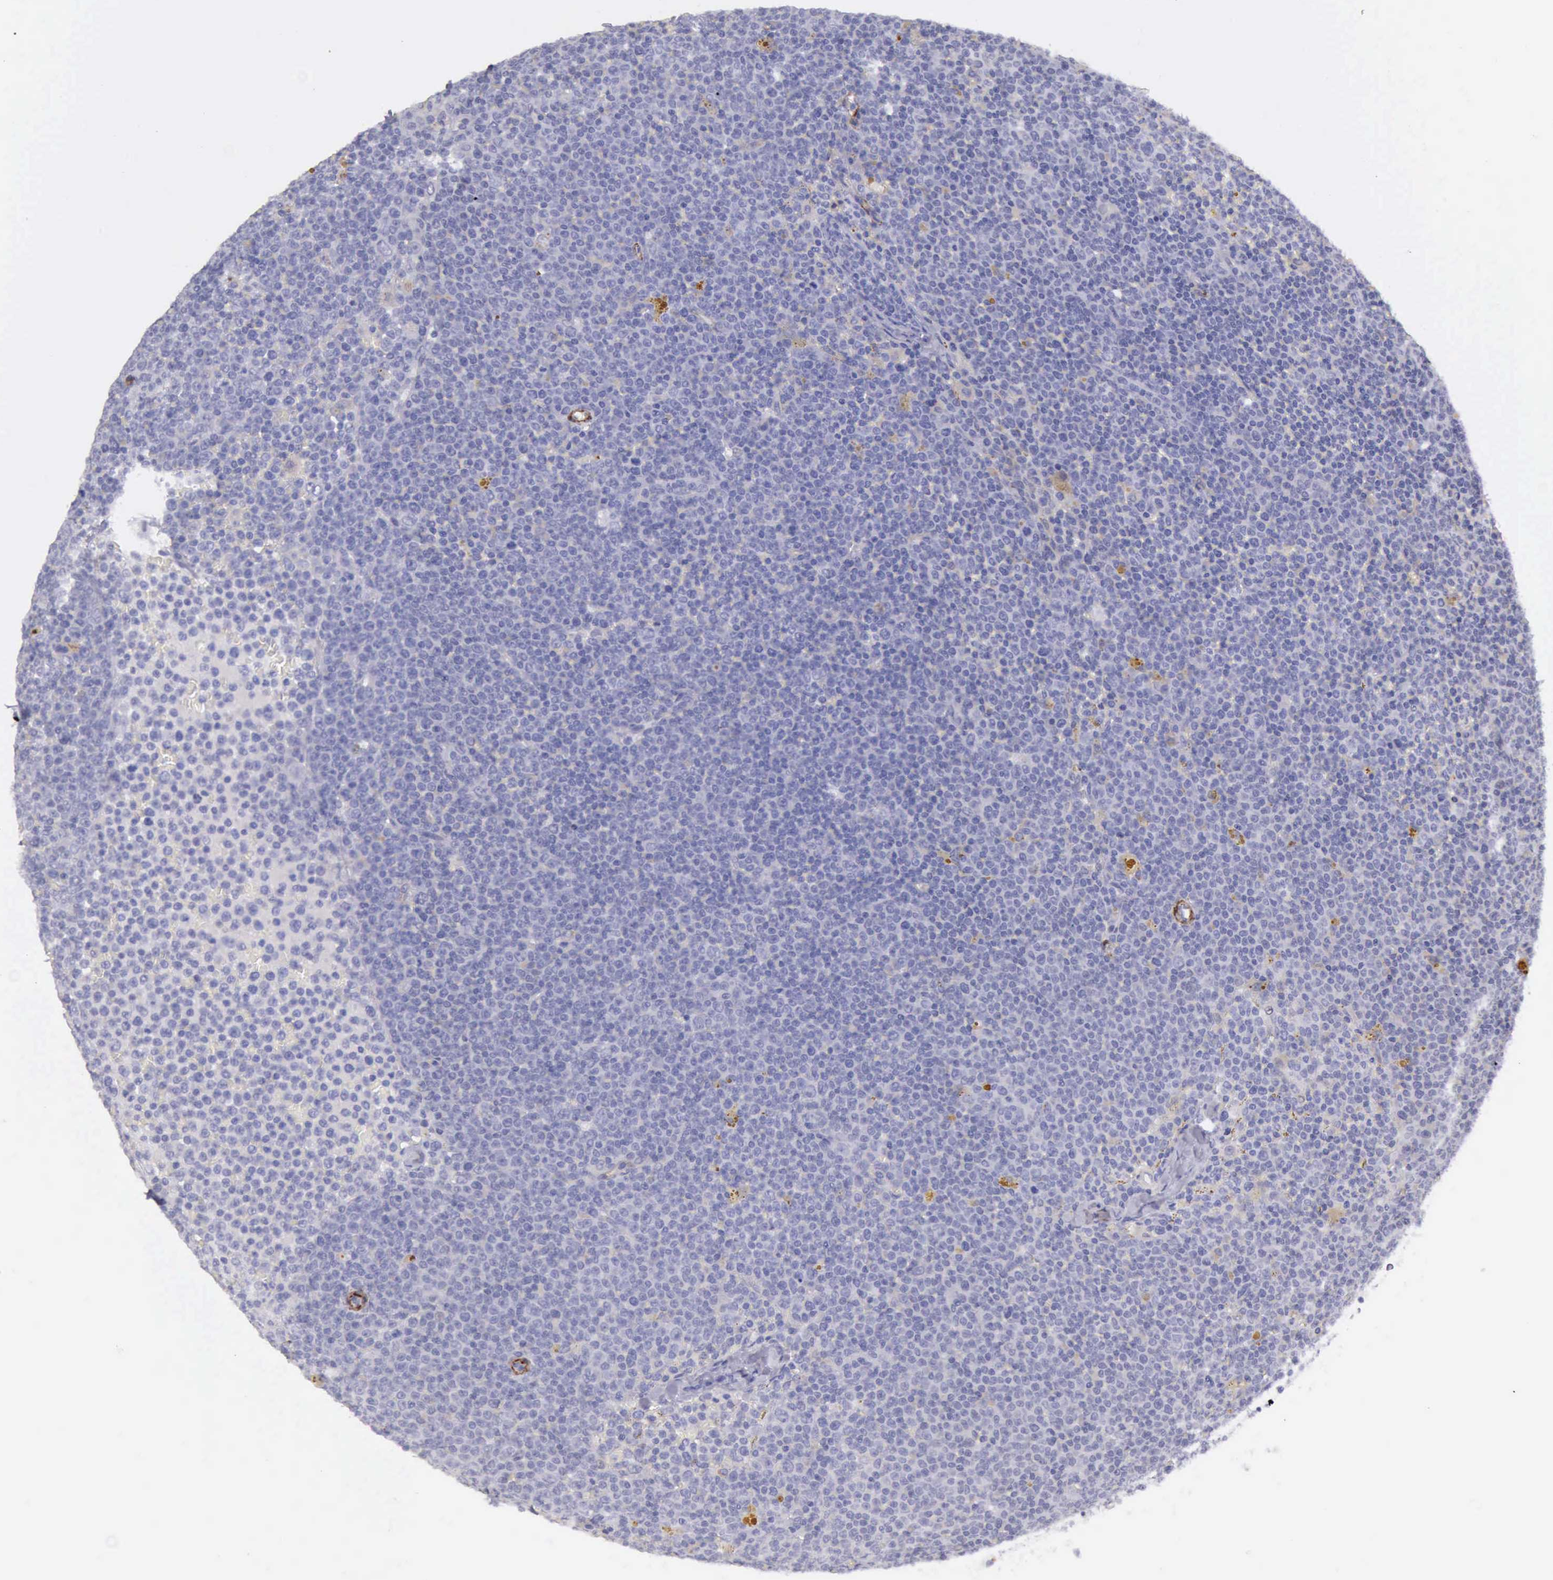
{"staining": {"intensity": "negative", "quantity": "none", "location": "none"}, "tissue": "lymphoma", "cell_type": "Tumor cells", "image_type": "cancer", "snomed": [{"axis": "morphology", "description": "Malignant lymphoma, non-Hodgkin's type, Low grade"}, {"axis": "topography", "description": "Lymph node"}], "caption": "Immunohistochemistry of lymphoma shows no positivity in tumor cells.", "gene": "AOC3", "patient": {"sex": "male", "age": 50}}